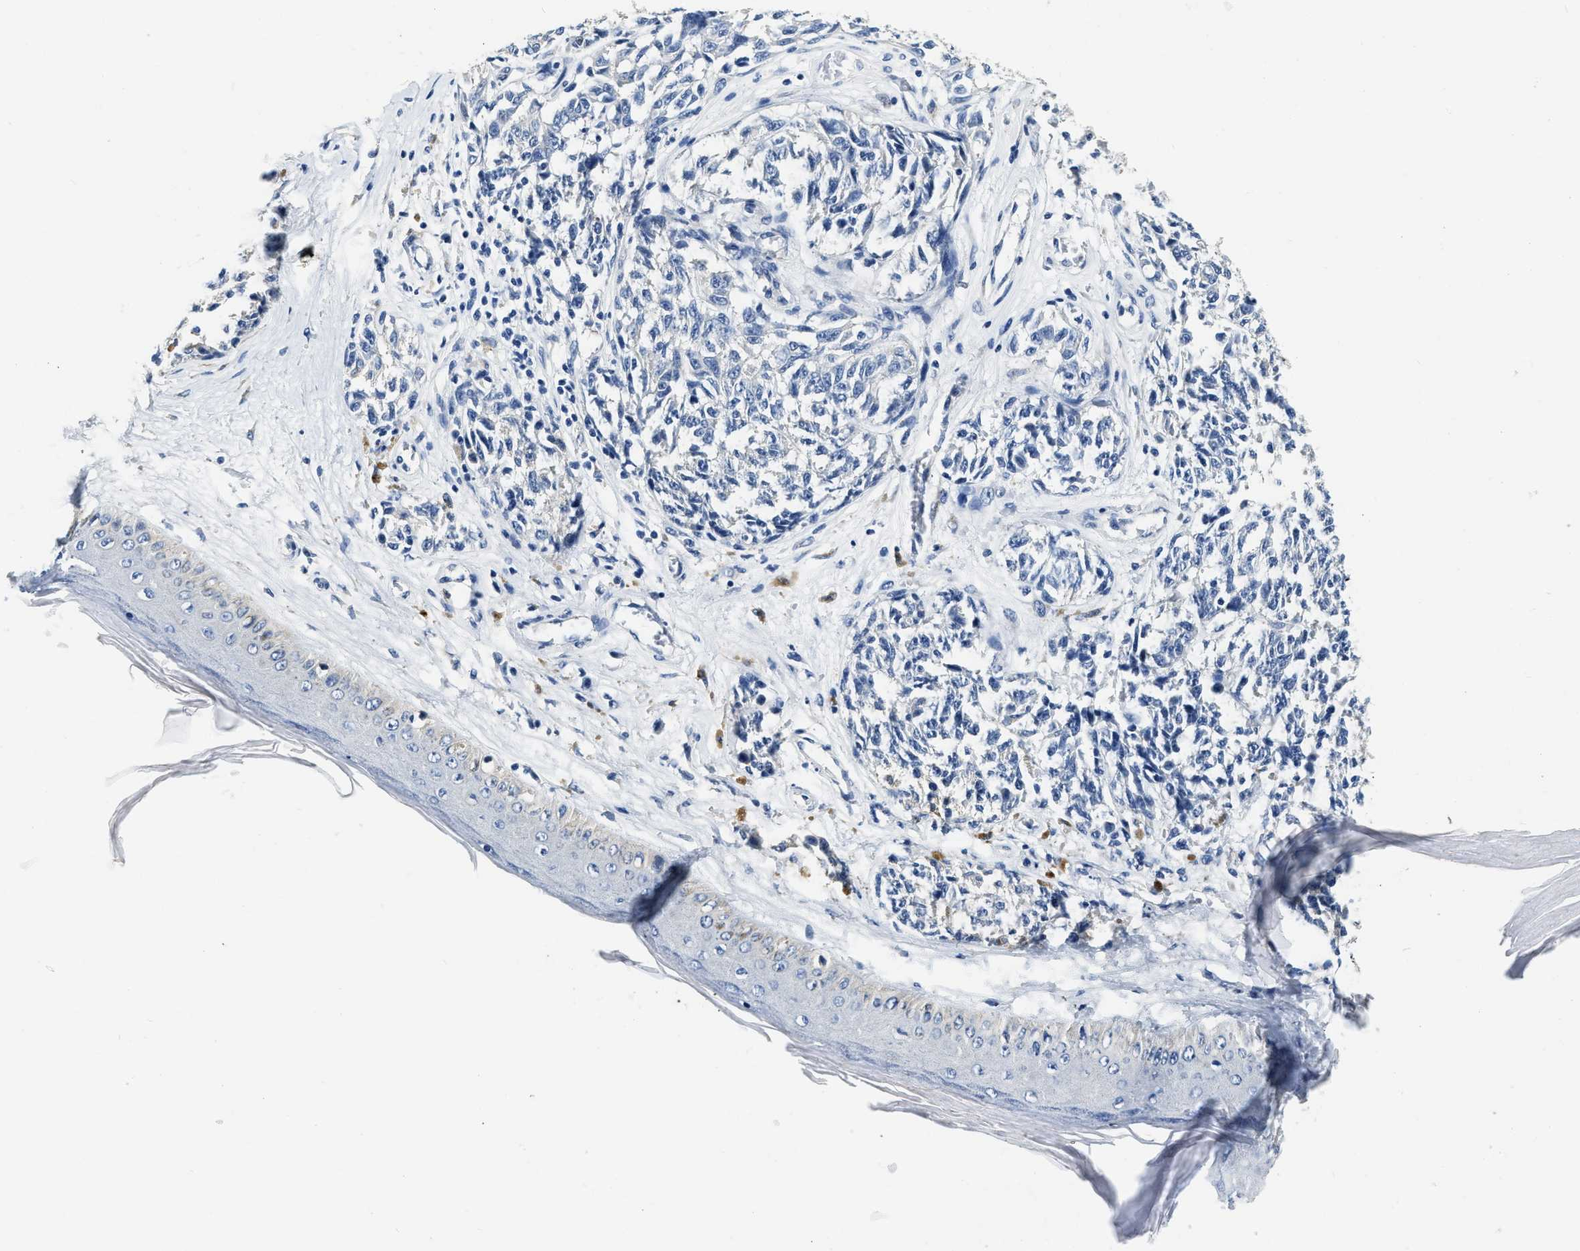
{"staining": {"intensity": "negative", "quantity": "none", "location": "none"}, "tissue": "melanoma", "cell_type": "Tumor cells", "image_type": "cancer", "snomed": [{"axis": "morphology", "description": "Malignant melanoma, NOS"}, {"axis": "topography", "description": "Skin"}], "caption": "DAB immunohistochemical staining of melanoma exhibits no significant positivity in tumor cells.", "gene": "EIF2AK2", "patient": {"sex": "female", "age": 64}}